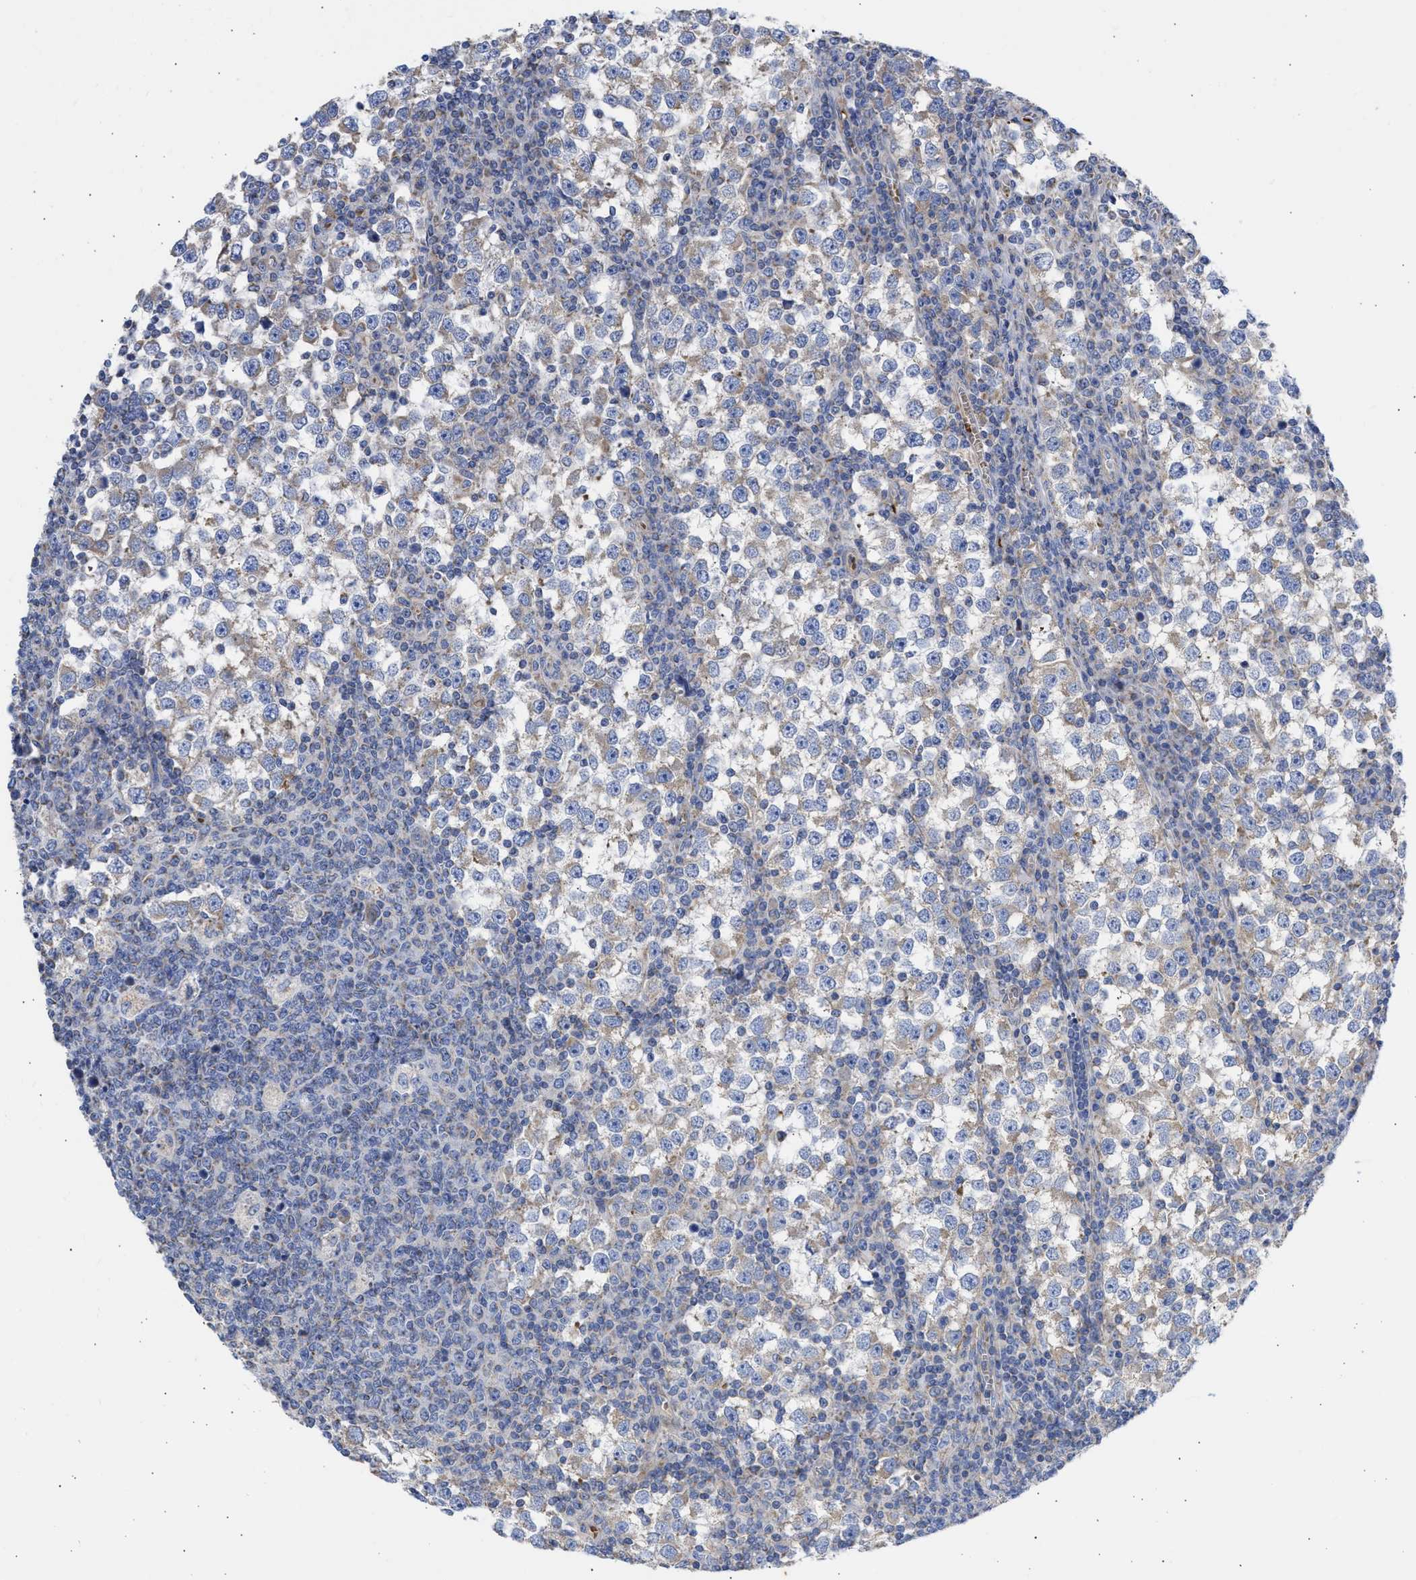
{"staining": {"intensity": "weak", "quantity": ">75%", "location": "cytoplasmic/membranous"}, "tissue": "testis cancer", "cell_type": "Tumor cells", "image_type": "cancer", "snomed": [{"axis": "morphology", "description": "Seminoma, NOS"}, {"axis": "topography", "description": "Testis"}], "caption": "Testis cancer tissue demonstrates weak cytoplasmic/membranous staining in about >75% of tumor cells", "gene": "BTG3", "patient": {"sex": "male", "age": 65}}